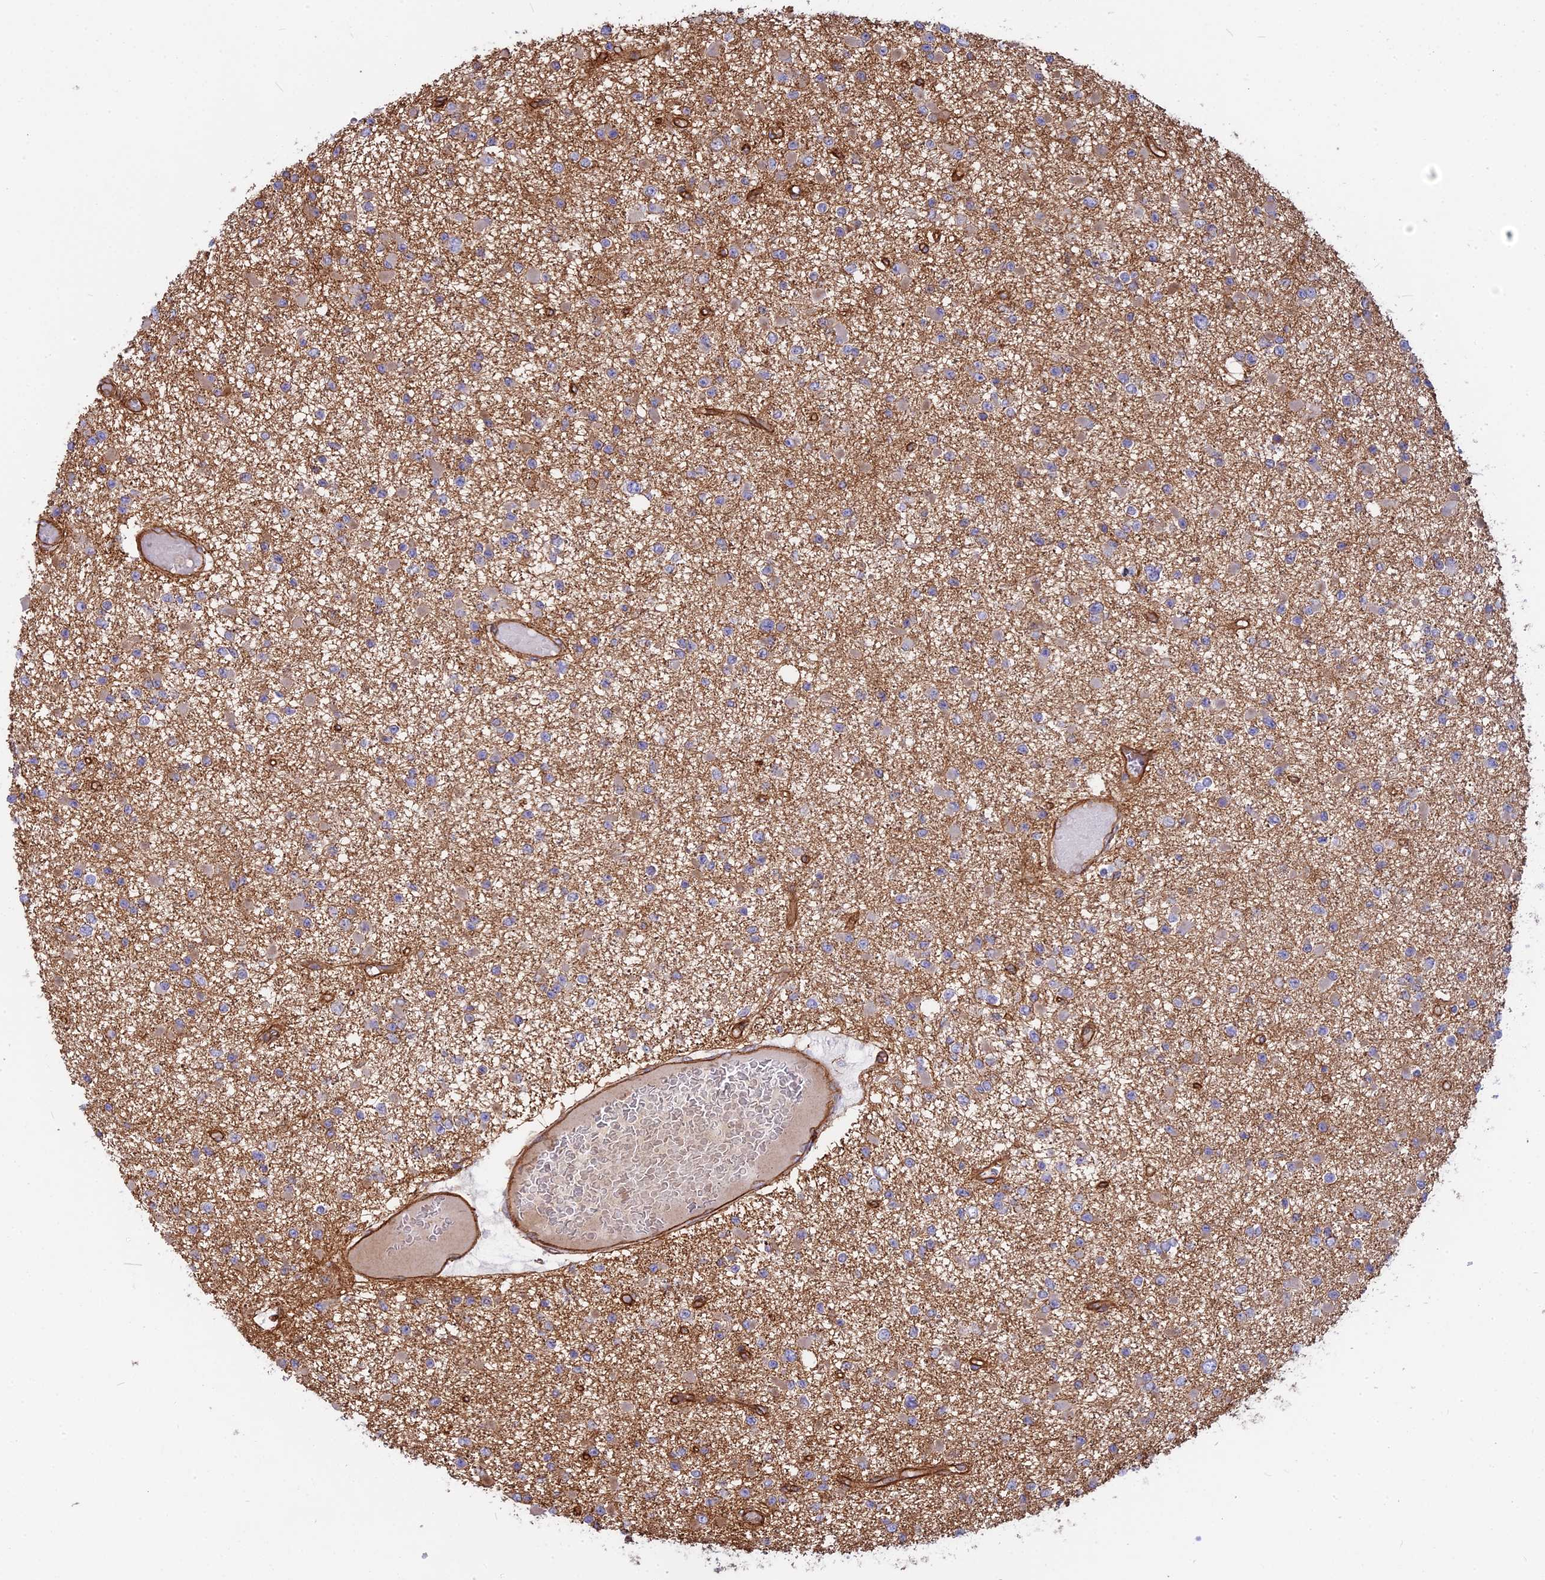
{"staining": {"intensity": "moderate", "quantity": "<25%", "location": "cytoplasmic/membranous"}, "tissue": "glioma", "cell_type": "Tumor cells", "image_type": "cancer", "snomed": [{"axis": "morphology", "description": "Glioma, malignant, Low grade"}, {"axis": "topography", "description": "Brain"}], "caption": "The histopathology image demonstrates staining of low-grade glioma (malignant), revealing moderate cytoplasmic/membranous protein expression (brown color) within tumor cells.", "gene": "CNBD2", "patient": {"sex": "female", "age": 22}}